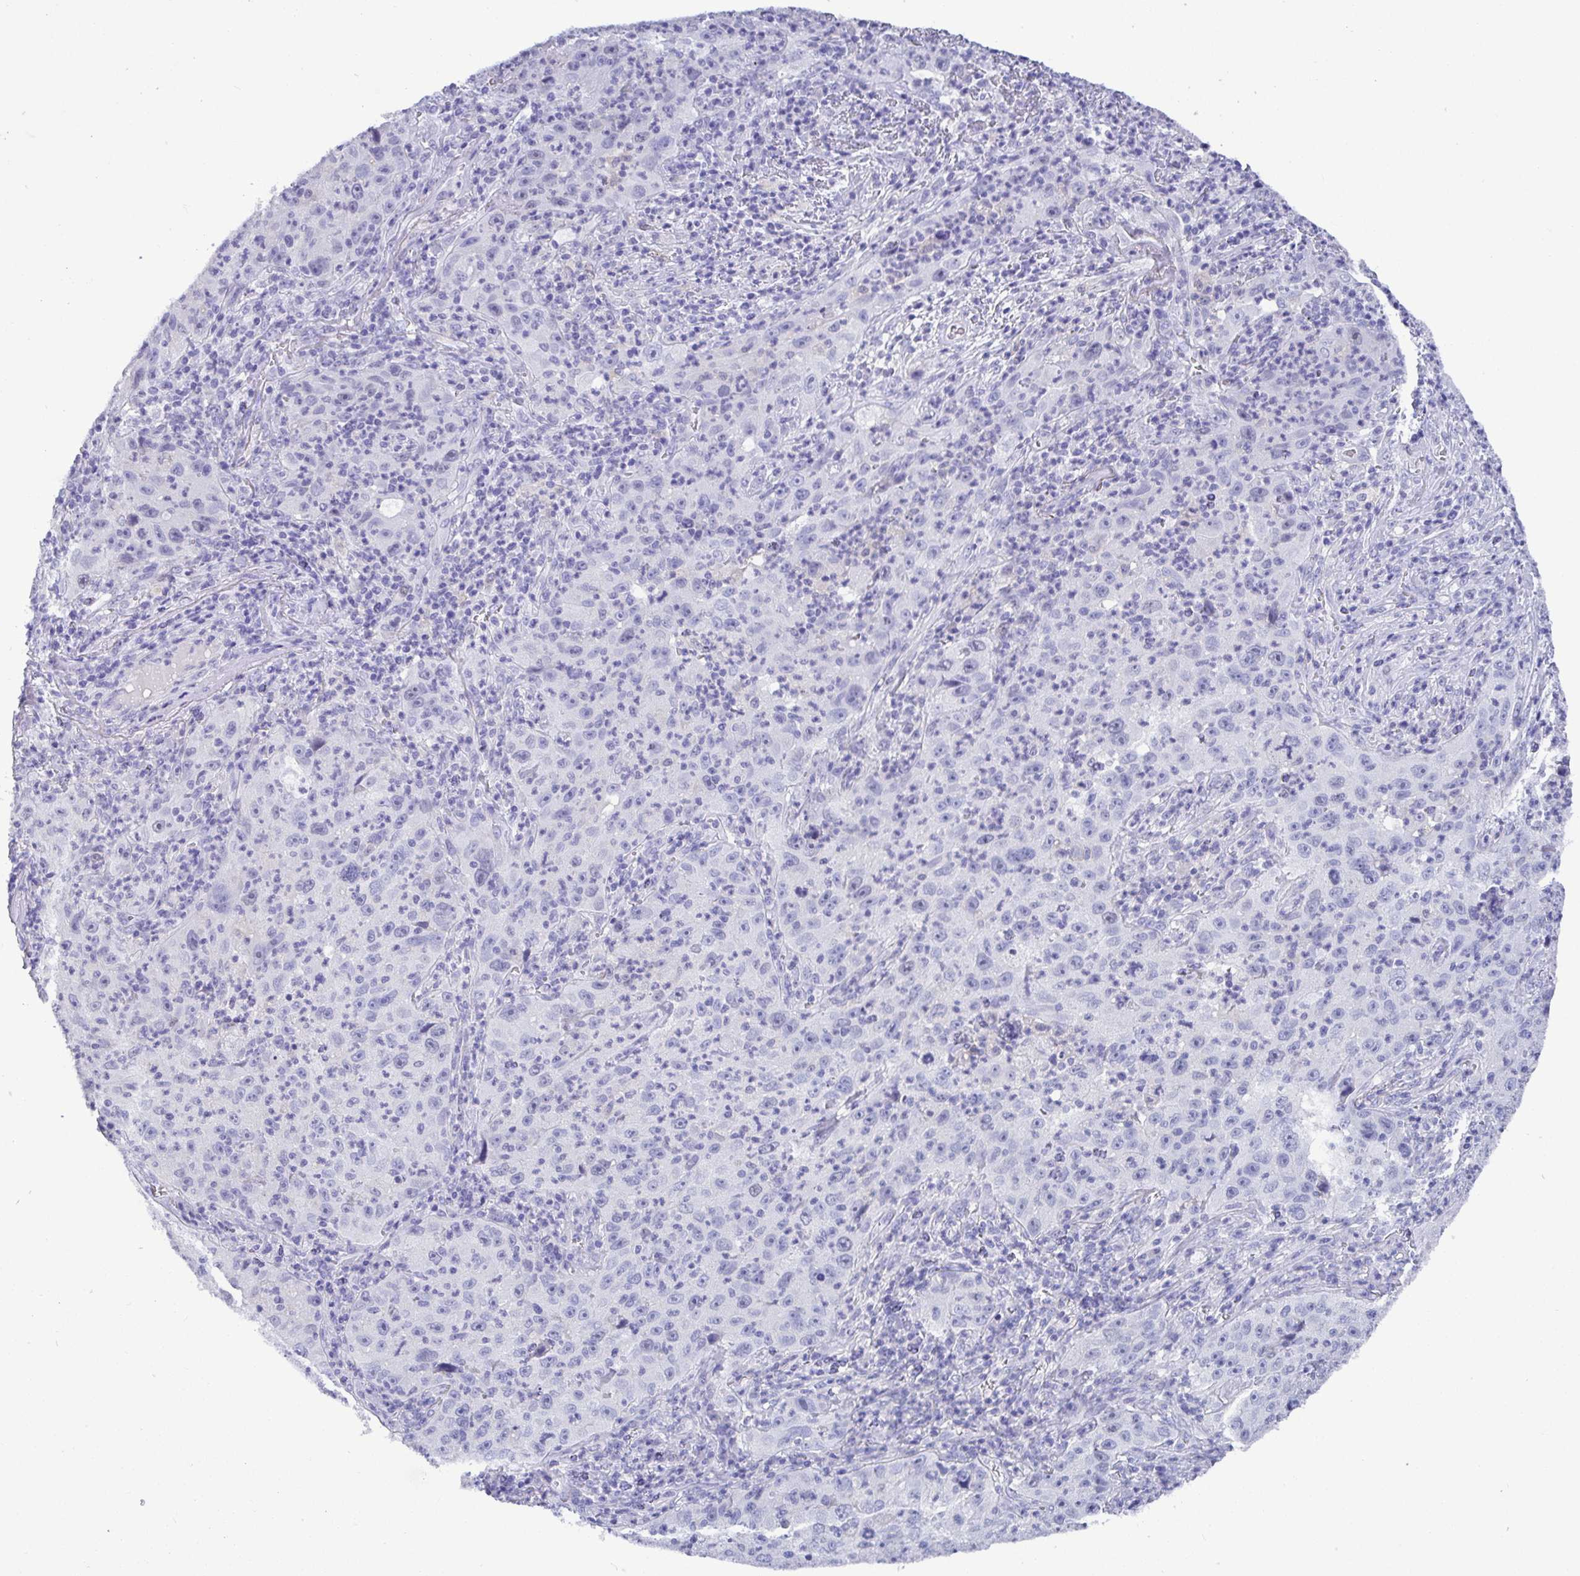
{"staining": {"intensity": "negative", "quantity": "none", "location": "none"}, "tissue": "lung cancer", "cell_type": "Tumor cells", "image_type": "cancer", "snomed": [{"axis": "morphology", "description": "Squamous cell carcinoma, NOS"}, {"axis": "topography", "description": "Lung"}], "caption": "There is no significant positivity in tumor cells of lung cancer.", "gene": "TMEM241", "patient": {"sex": "male", "age": 71}}